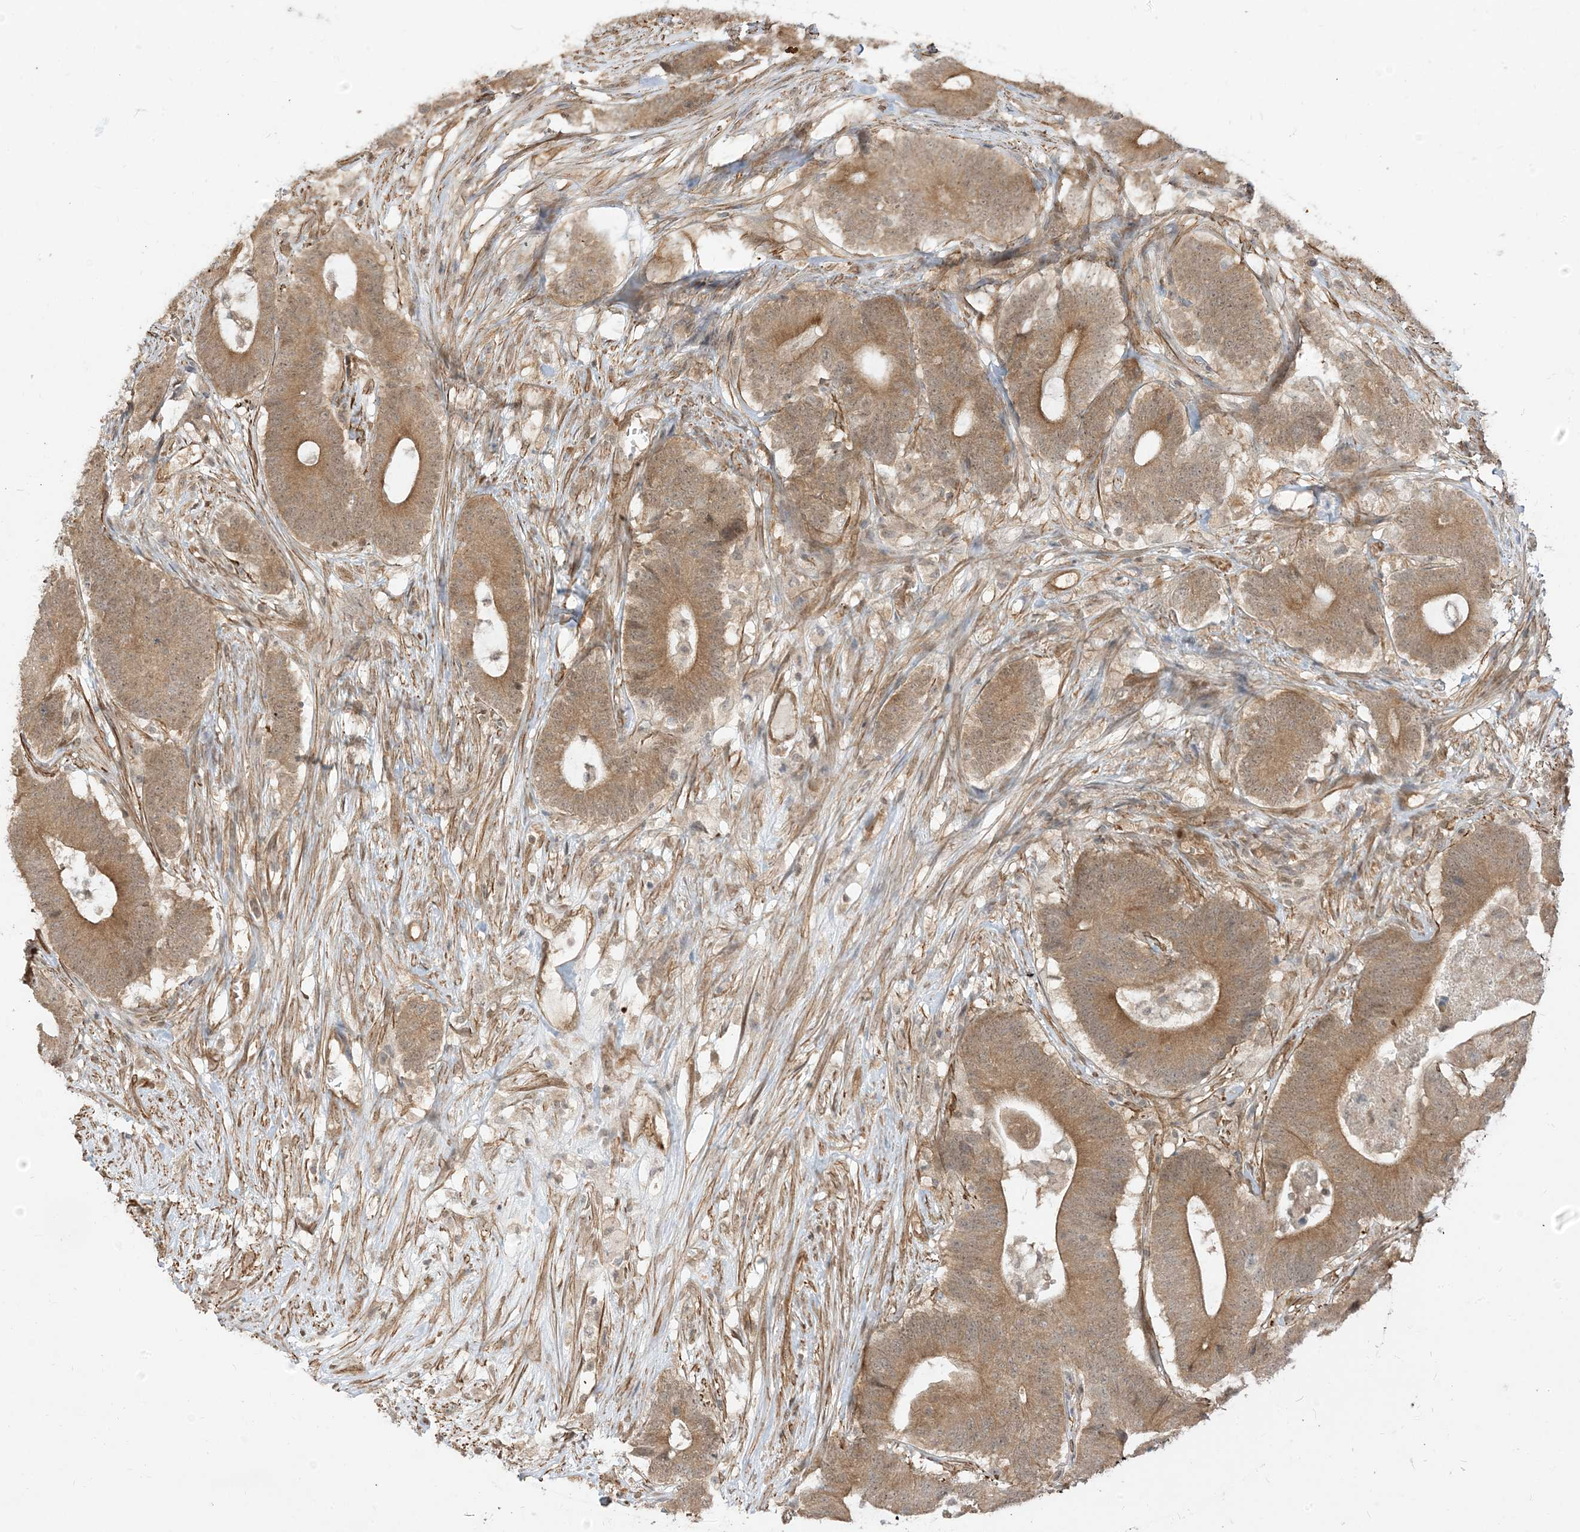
{"staining": {"intensity": "moderate", "quantity": ">75%", "location": "cytoplasmic/membranous"}, "tissue": "colorectal cancer", "cell_type": "Tumor cells", "image_type": "cancer", "snomed": [{"axis": "morphology", "description": "Adenocarcinoma, NOS"}, {"axis": "topography", "description": "Colon"}], "caption": "Adenocarcinoma (colorectal) tissue displays moderate cytoplasmic/membranous positivity in approximately >75% of tumor cells, visualized by immunohistochemistry.", "gene": "TBCC", "patient": {"sex": "female", "age": 84}}